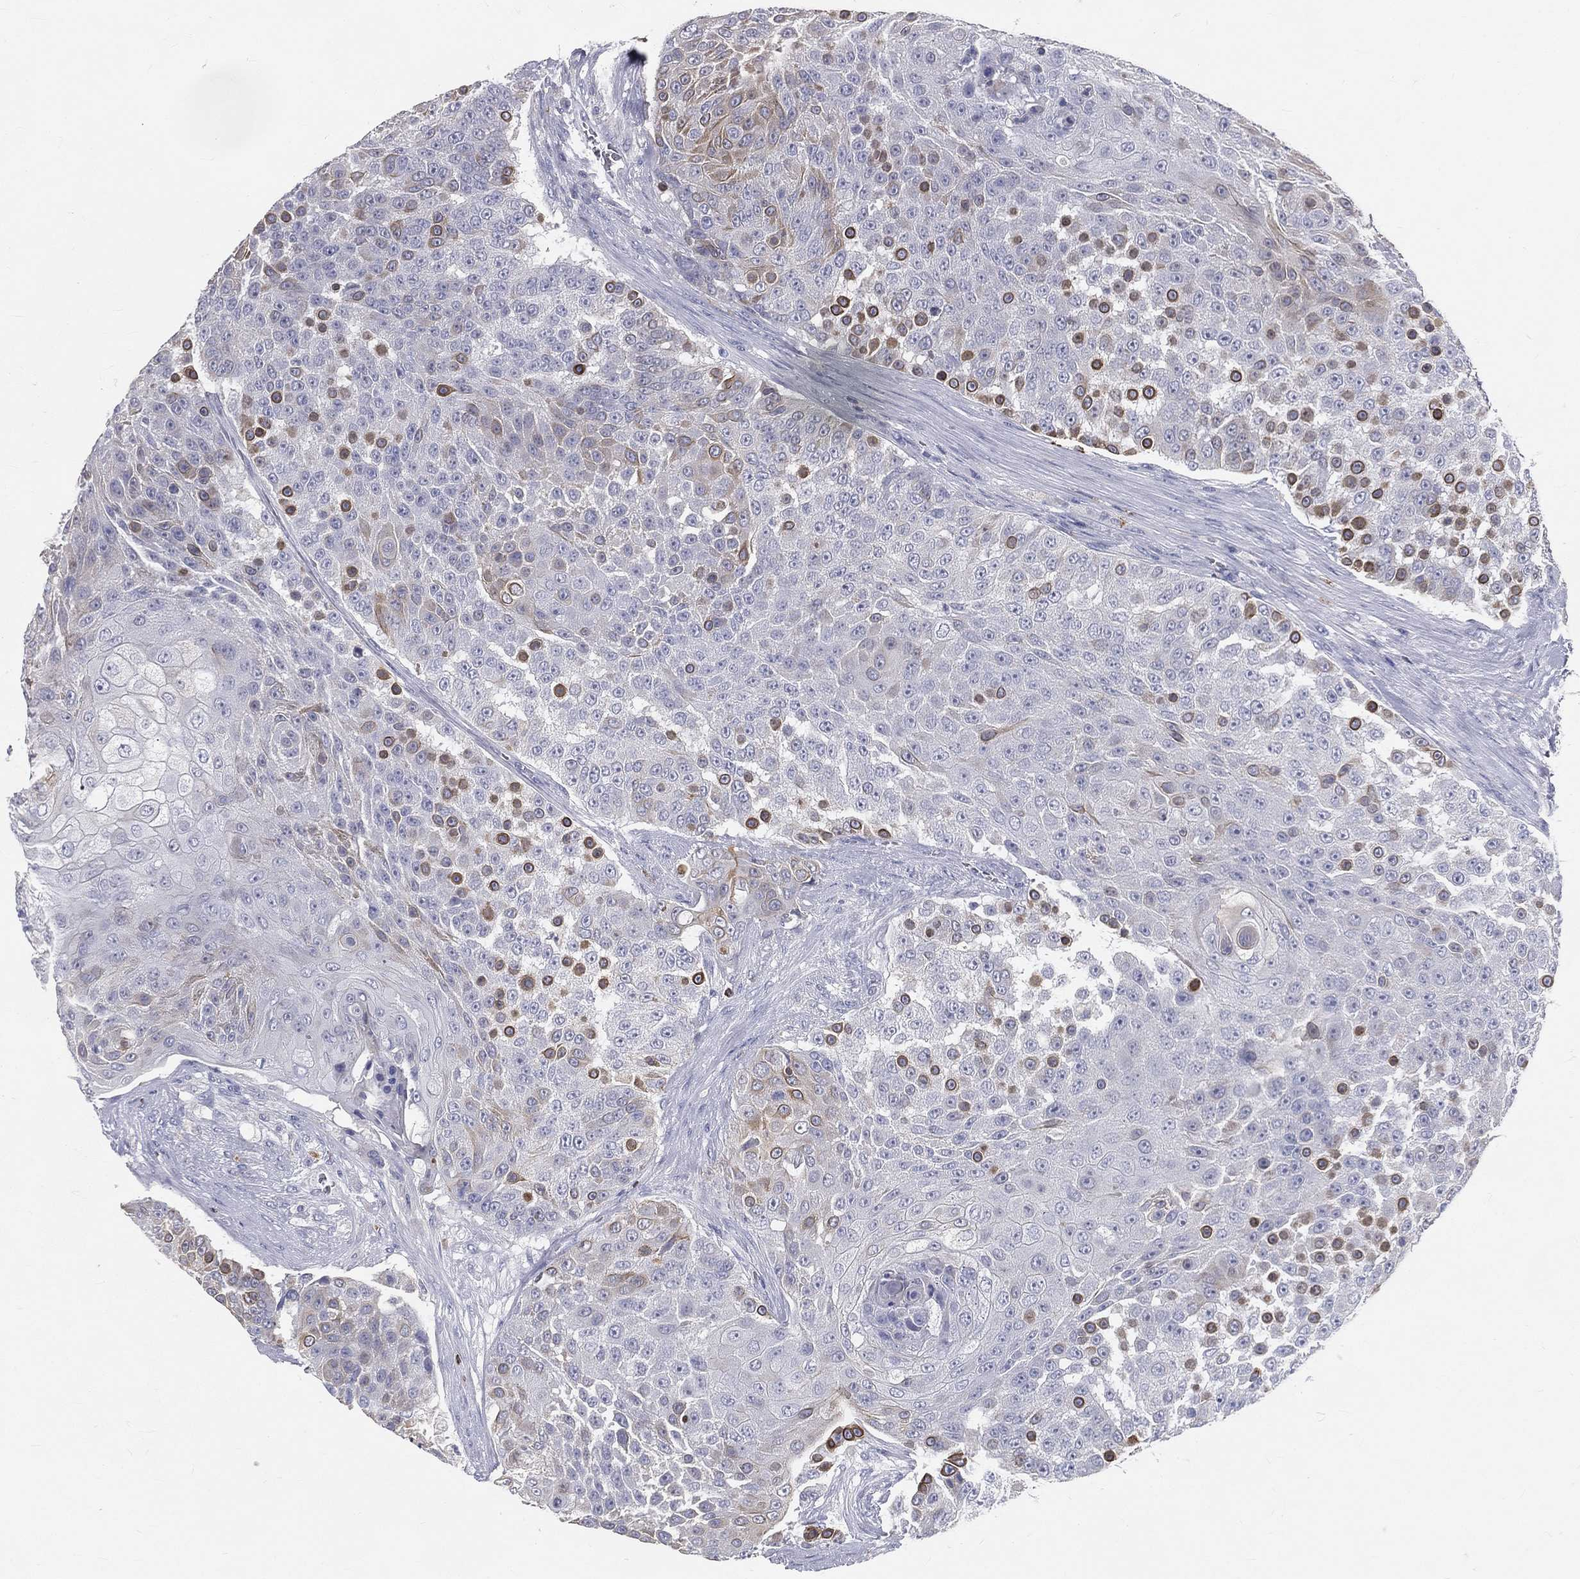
{"staining": {"intensity": "negative", "quantity": "none", "location": "none"}, "tissue": "urothelial cancer", "cell_type": "Tumor cells", "image_type": "cancer", "snomed": [{"axis": "morphology", "description": "Urothelial carcinoma, High grade"}, {"axis": "topography", "description": "Urinary bladder"}], "caption": "Tumor cells show no significant protein staining in urothelial carcinoma (high-grade).", "gene": "CTSW", "patient": {"sex": "female", "age": 63}}